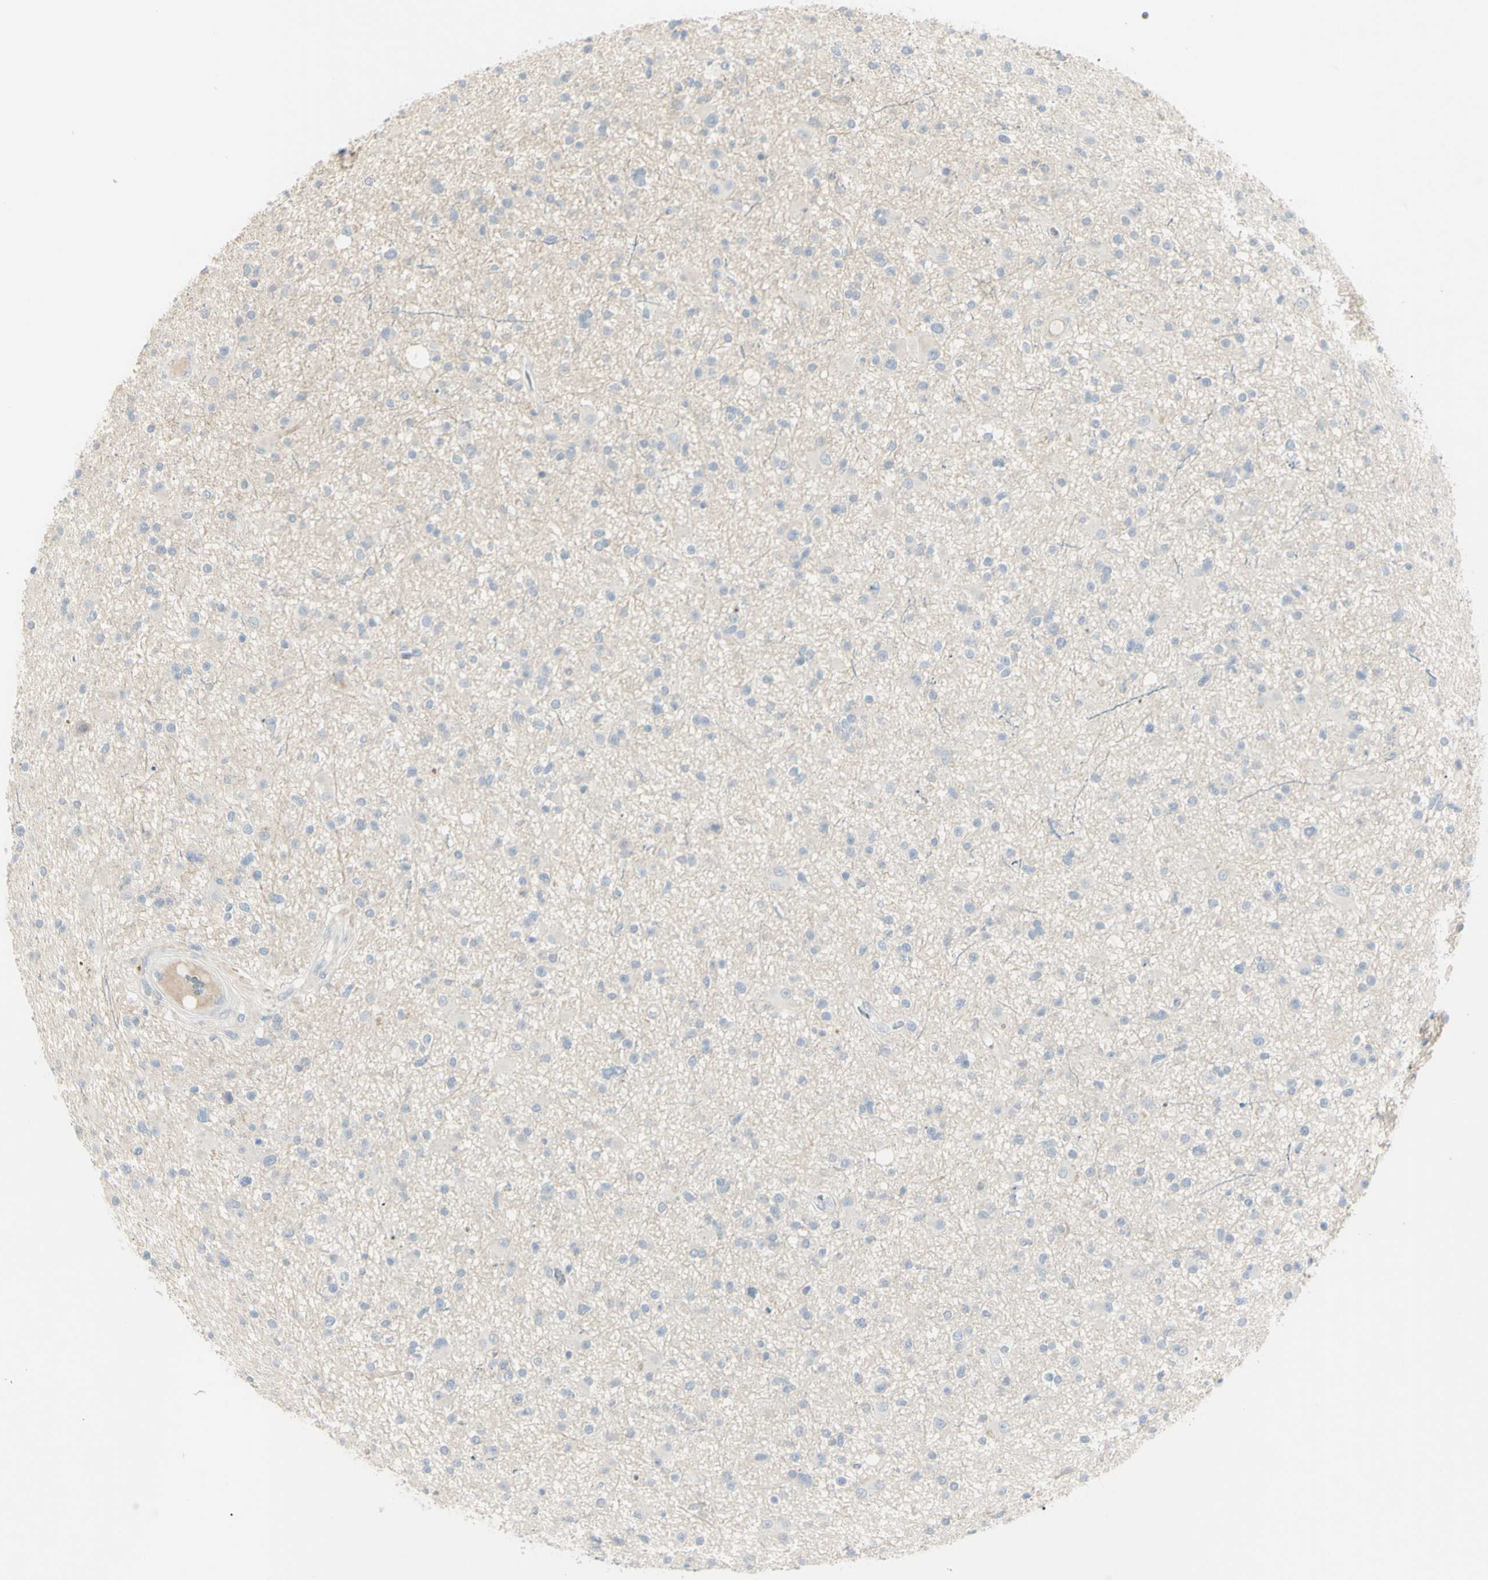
{"staining": {"intensity": "negative", "quantity": "none", "location": "none"}, "tissue": "glioma", "cell_type": "Tumor cells", "image_type": "cancer", "snomed": [{"axis": "morphology", "description": "Glioma, malignant, High grade"}, {"axis": "topography", "description": "Brain"}], "caption": "A micrograph of malignant glioma (high-grade) stained for a protein displays no brown staining in tumor cells. (DAB immunohistochemistry (IHC) with hematoxylin counter stain).", "gene": "PIP", "patient": {"sex": "male", "age": 33}}